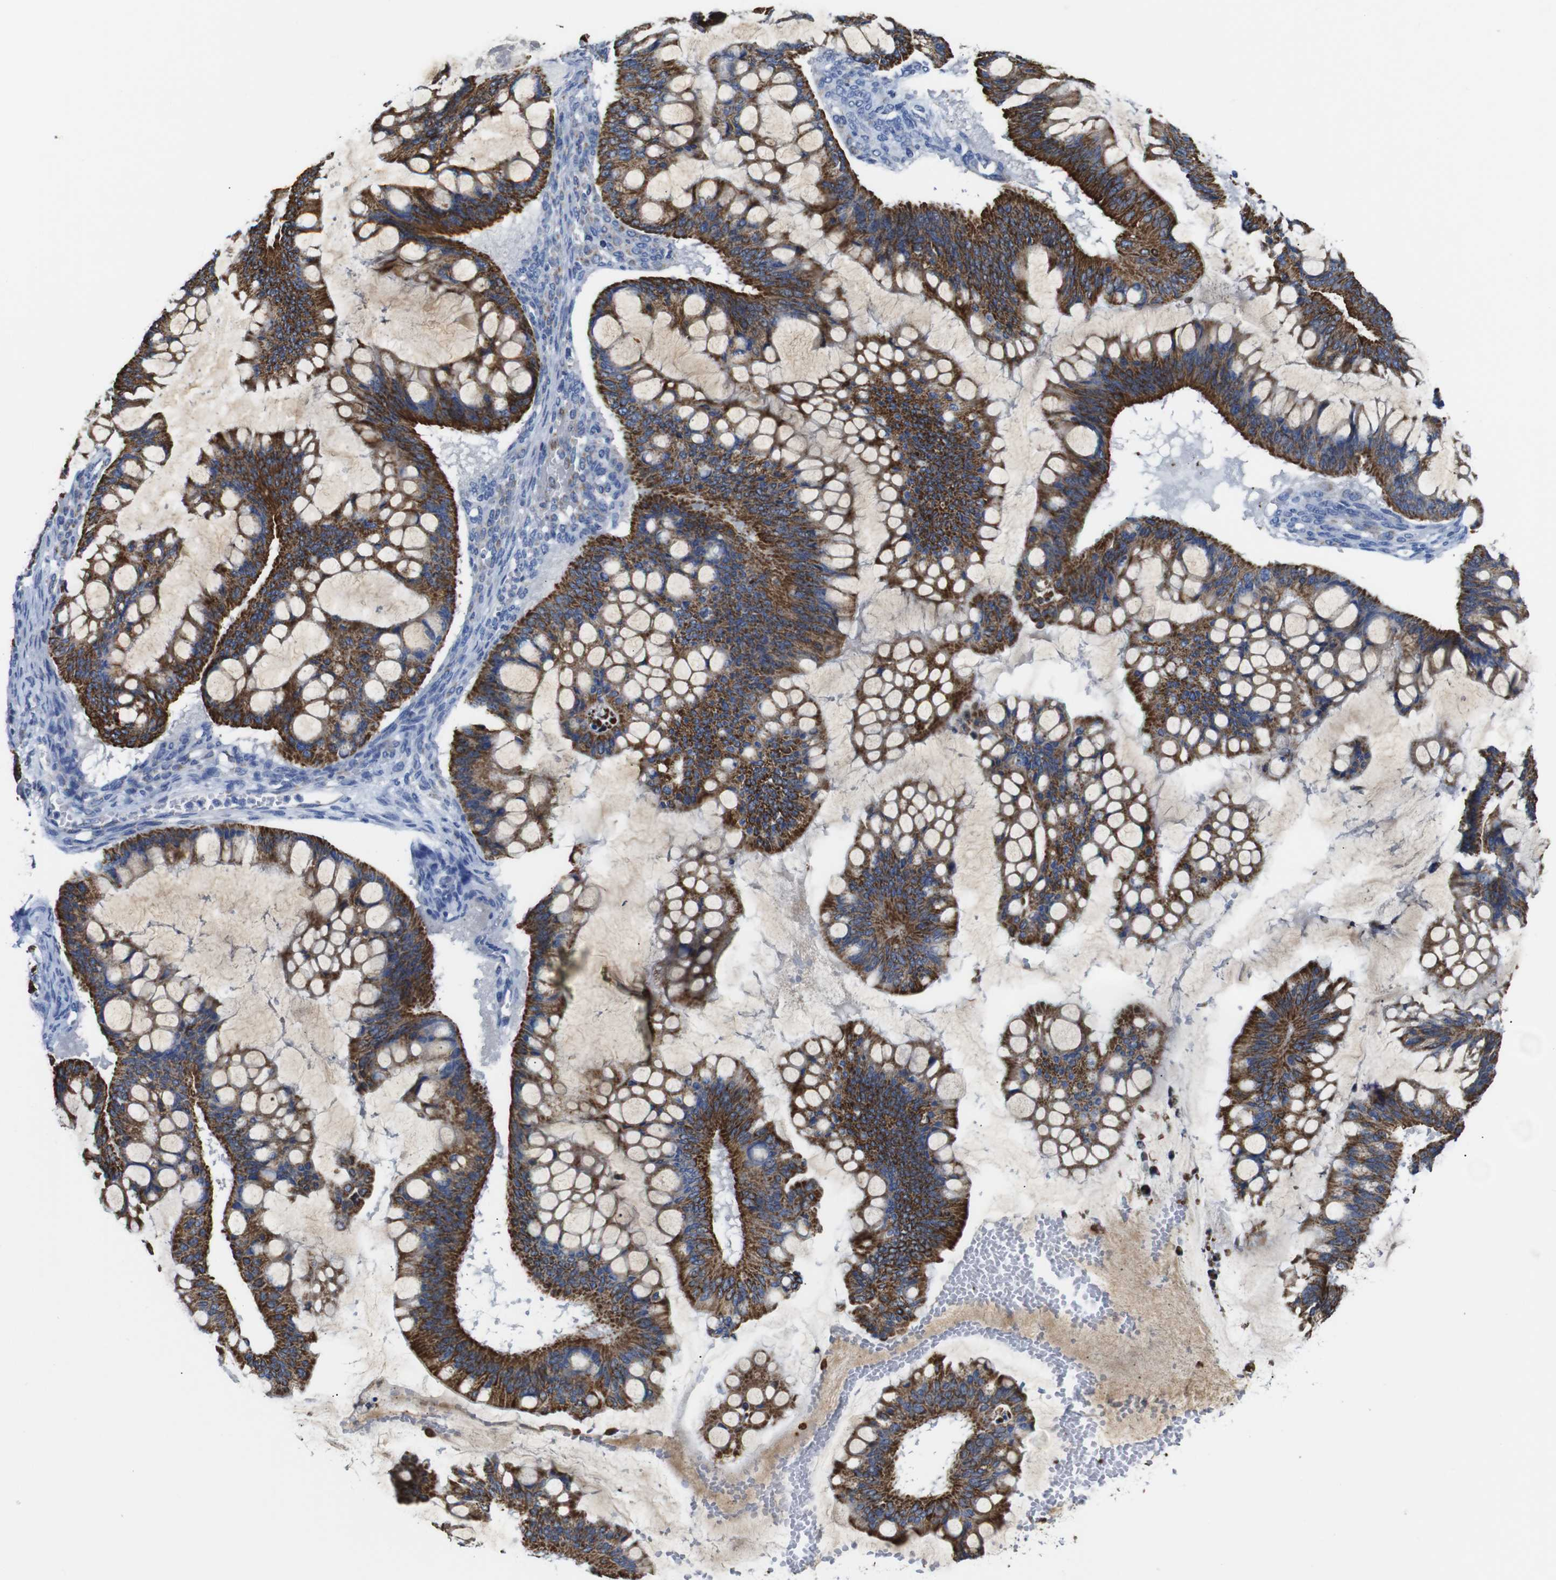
{"staining": {"intensity": "strong", "quantity": ">75%", "location": "cytoplasmic/membranous"}, "tissue": "ovarian cancer", "cell_type": "Tumor cells", "image_type": "cancer", "snomed": [{"axis": "morphology", "description": "Cystadenocarcinoma, mucinous, NOS"}, {"axis": "topography", "description": "Ovary"}], "caption": "Strong cytoplasmic/membranous positivity is identified in about >75% of tumor cells in ovarian cancer (mucinous cystadenocarcinoma).", "gene": "MAOA", "patient": {"sex": "female", "age": 73}}